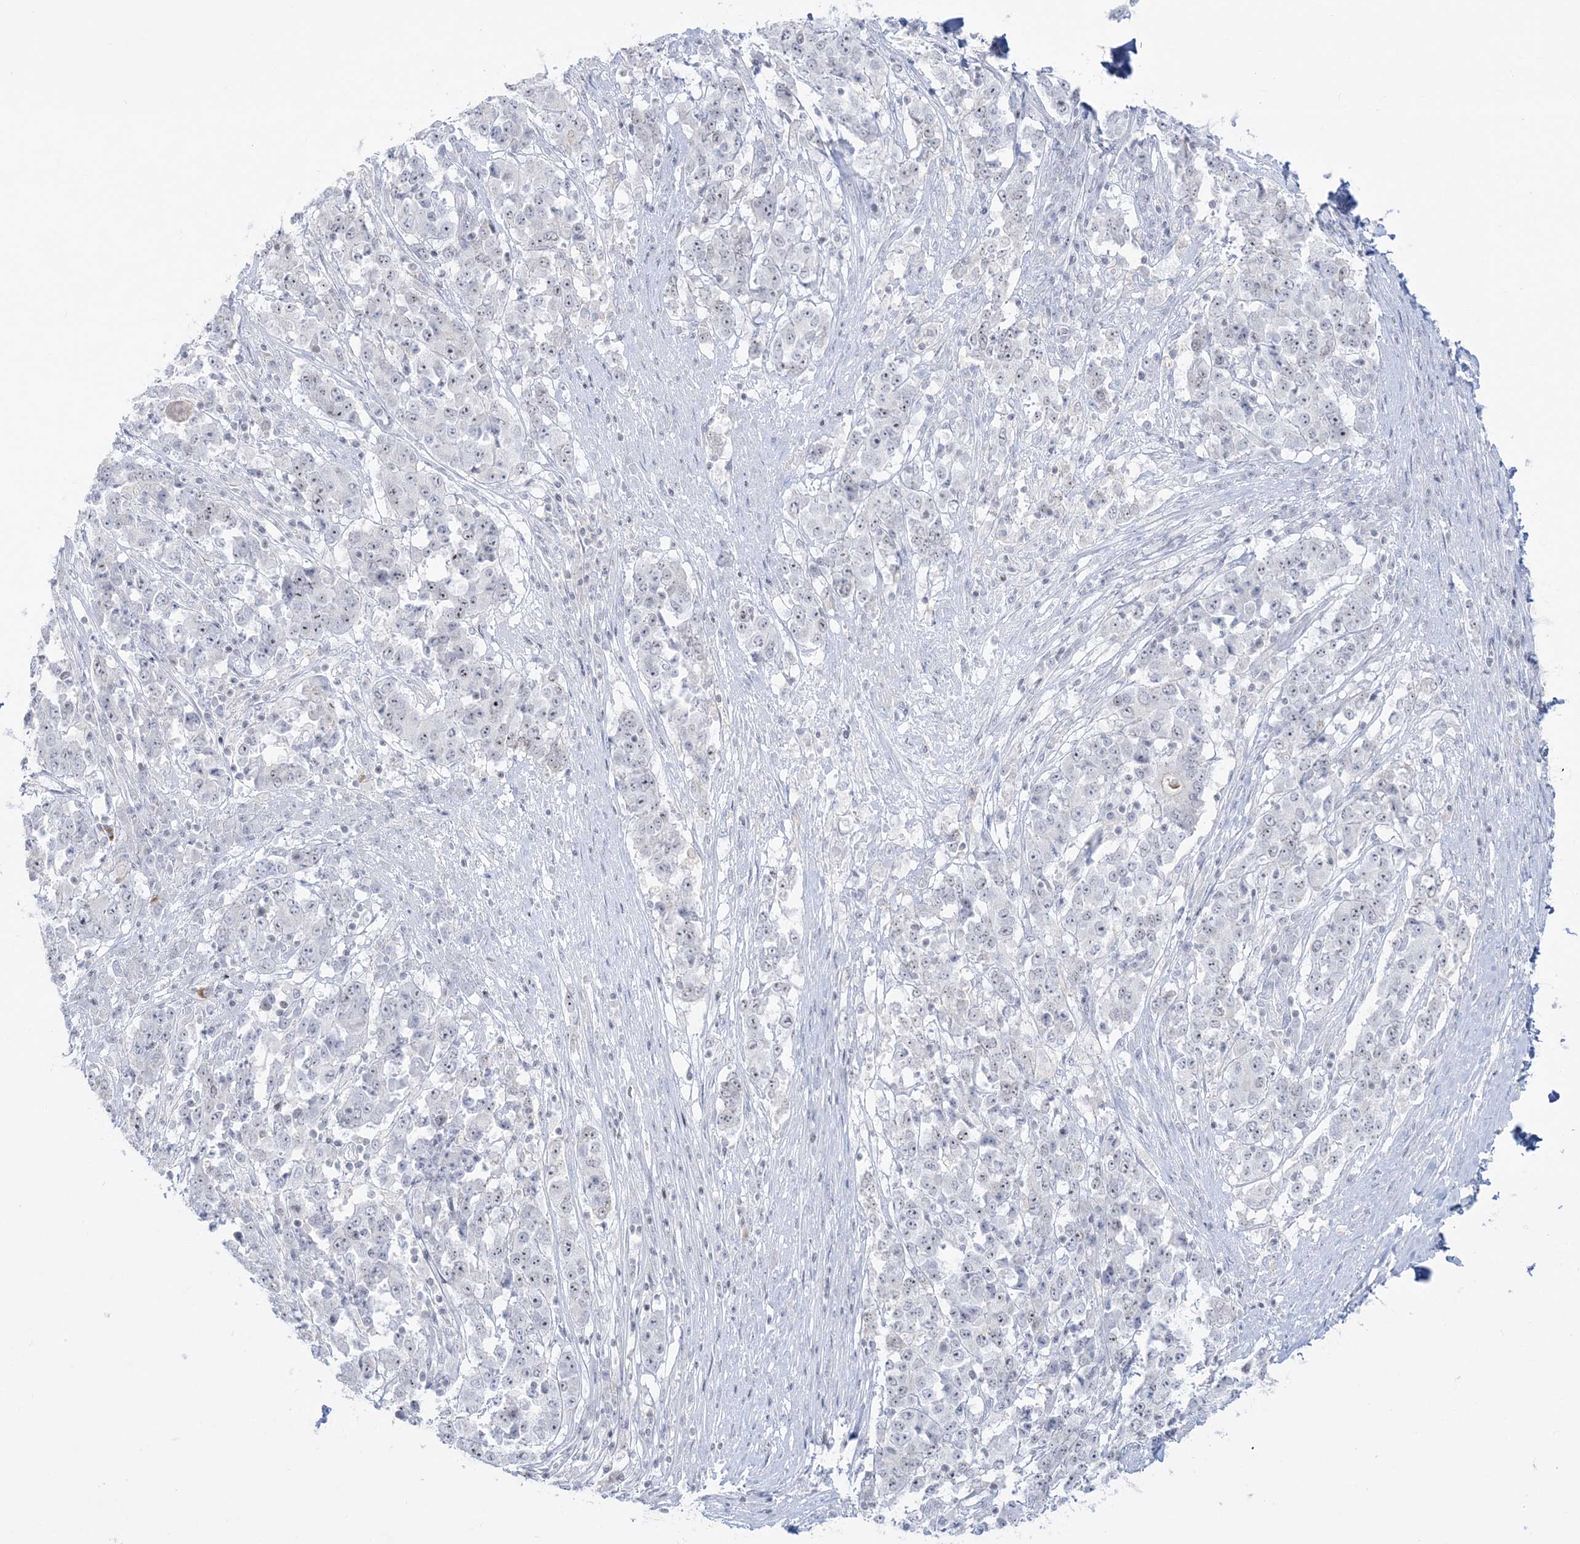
{"staining": {"intensity": "negative", "quantity": "none", "location": "none"}, "tissue": "stomach cancer", "cell_type": "Tumor cells", "image_type": "cancer", "snomed": [{"axis": "morphology", "description": "Adenocarcinoma, NOS"}, {"axis": "topography", "description": "Stomach"}], "caption": "High power microscopy histopathology image of an IHC image of adenocarcinoma (stomach), revealing no significant positivity in tumor cells.", "gene": "SH3BP4", "patient": {"sex": "male", "age": 59}}